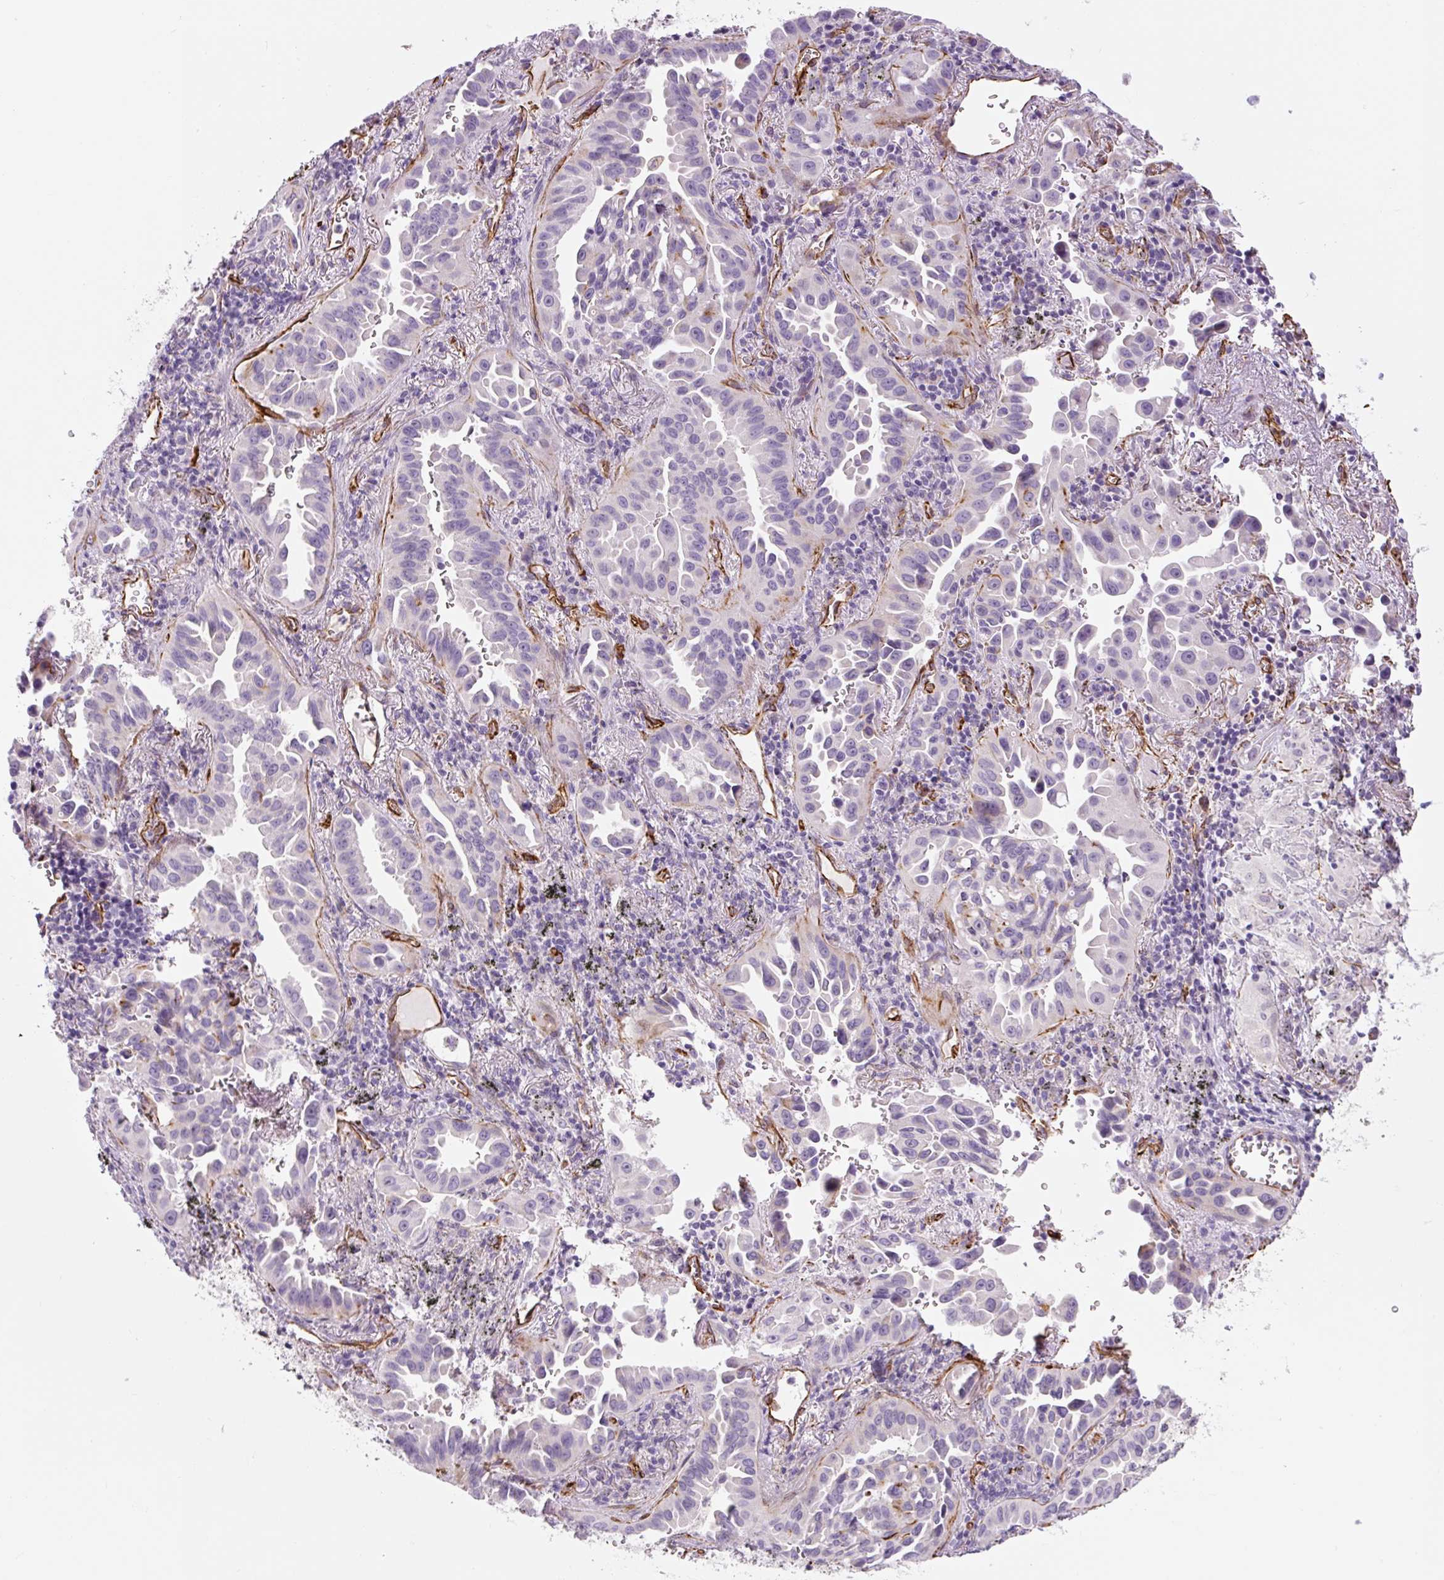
{"staining": {"intensity": "negative", "quantity": "none", "location": "none"}, "tissue": "lung cancer", "cell_type": "Tumor cells", "image_type": "cancer", "snomed": [{"axis": "morphology", "description": "Adenocarcinoma, NOS"}, {"axis": "topography", "description": "Lung"}], "caption": "Immunohistochemistry of adenocarcinoma (lung) reveals no expression in tumor cells. (Stains: DAB immunohistochemistry (IHC) with hematoxylin counter stain, Microscopy: brightfield microscopy at high magnification).", "gene": "NES", "patient": {"sex": "male", "age": 68}}